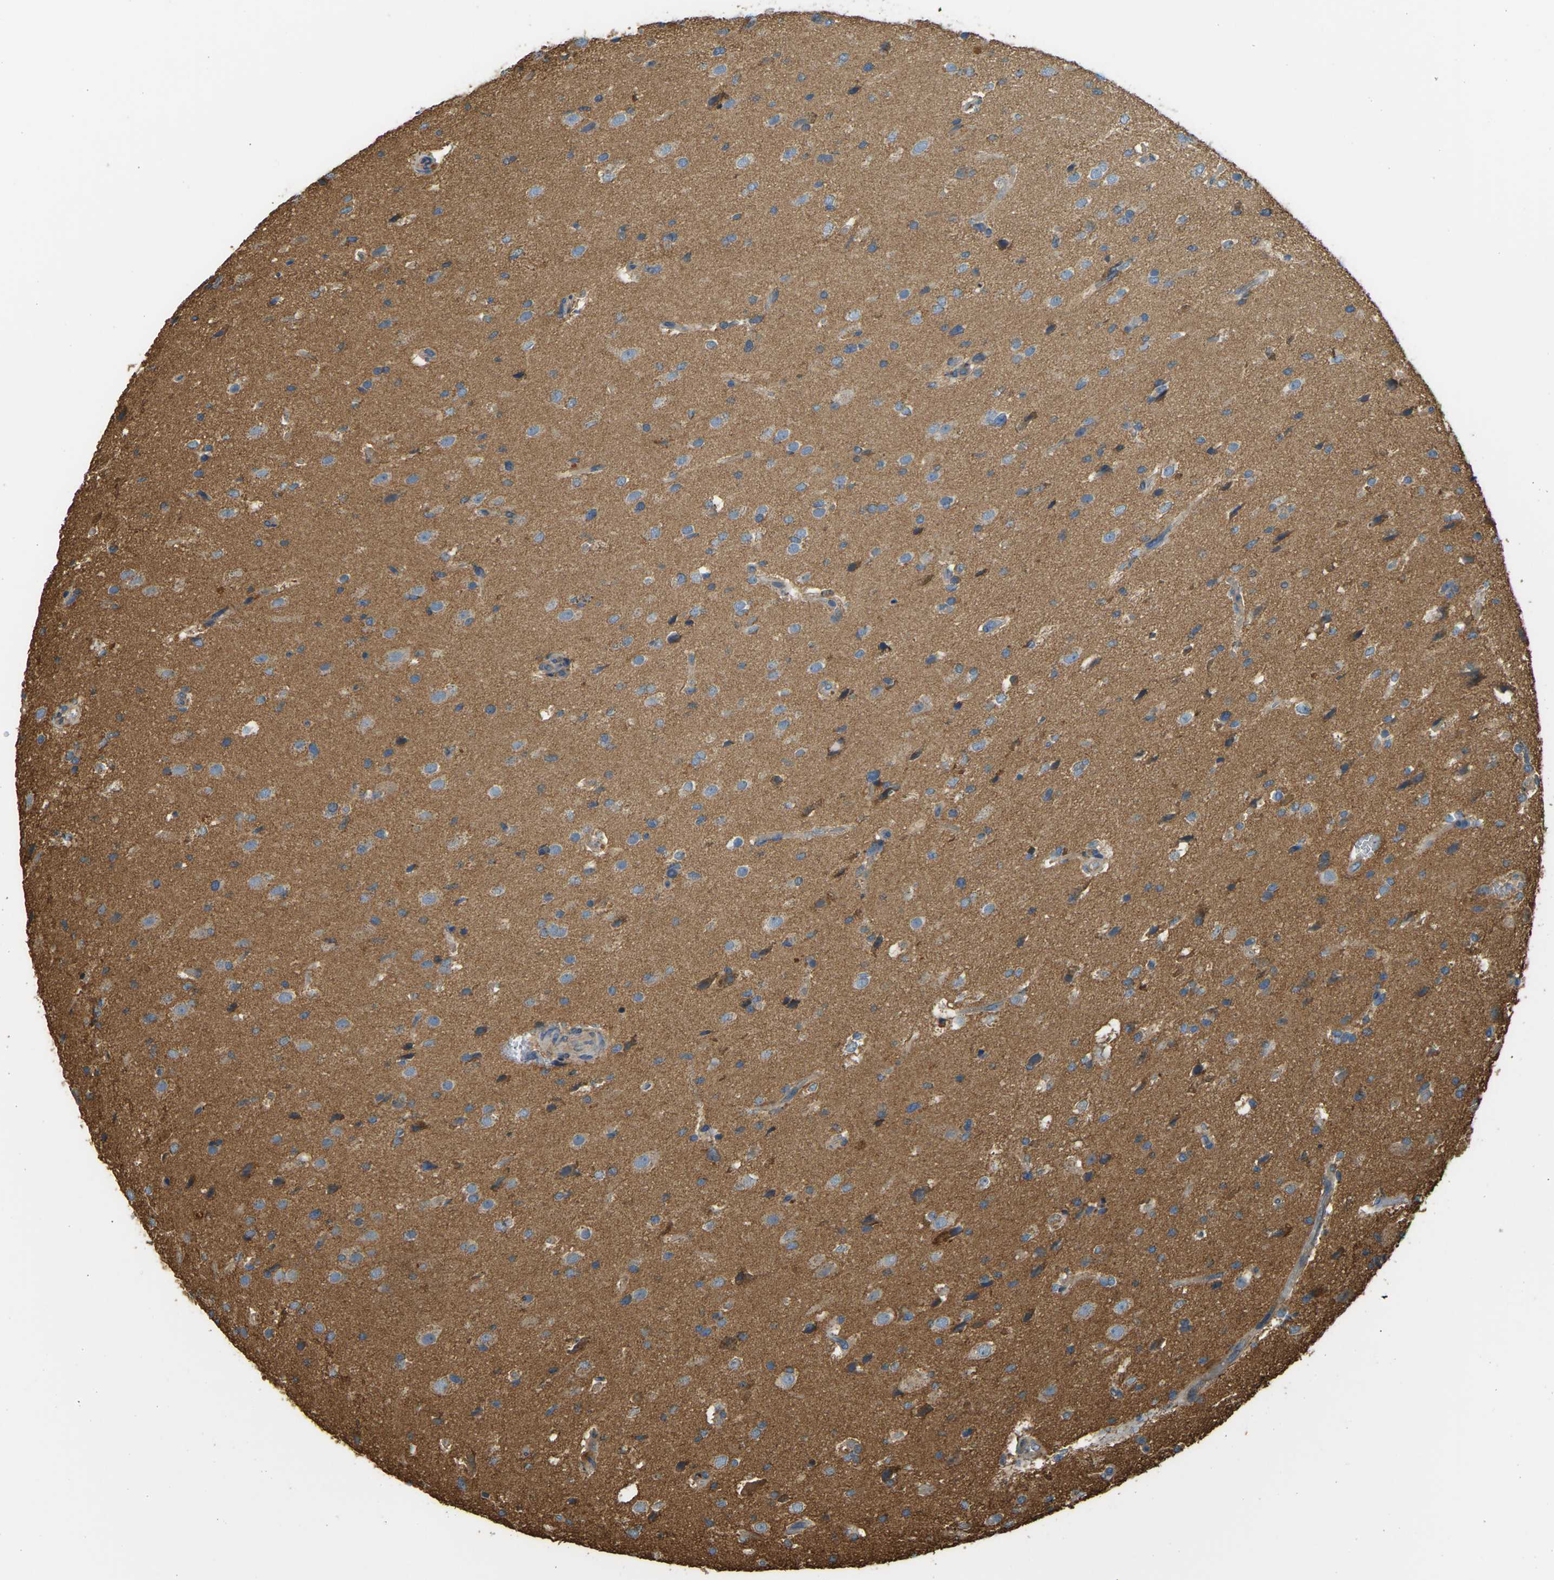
{"staining": {"intensity": "moderate", "quantity": "25%-75%", "location": "cytoplasmic/membranous"}, "tissue": "glioma", "cell_type": "Tumor cells", "image_type": "cancer", "snomed": [{"axis": "morphology", "description": "Glioma, malignant, High grade"}, {"axis": "topography", "description": "Brain"}], "caption": "Immunohistochemistry image of human glioma stained for a protein (brown), which displays medium levels of moderate cytoplasmic/membranous staining in approximately 25%-75% of tumor cells.", "gene": "GNG2", "patient": {"sex": "male", "age": 33}}